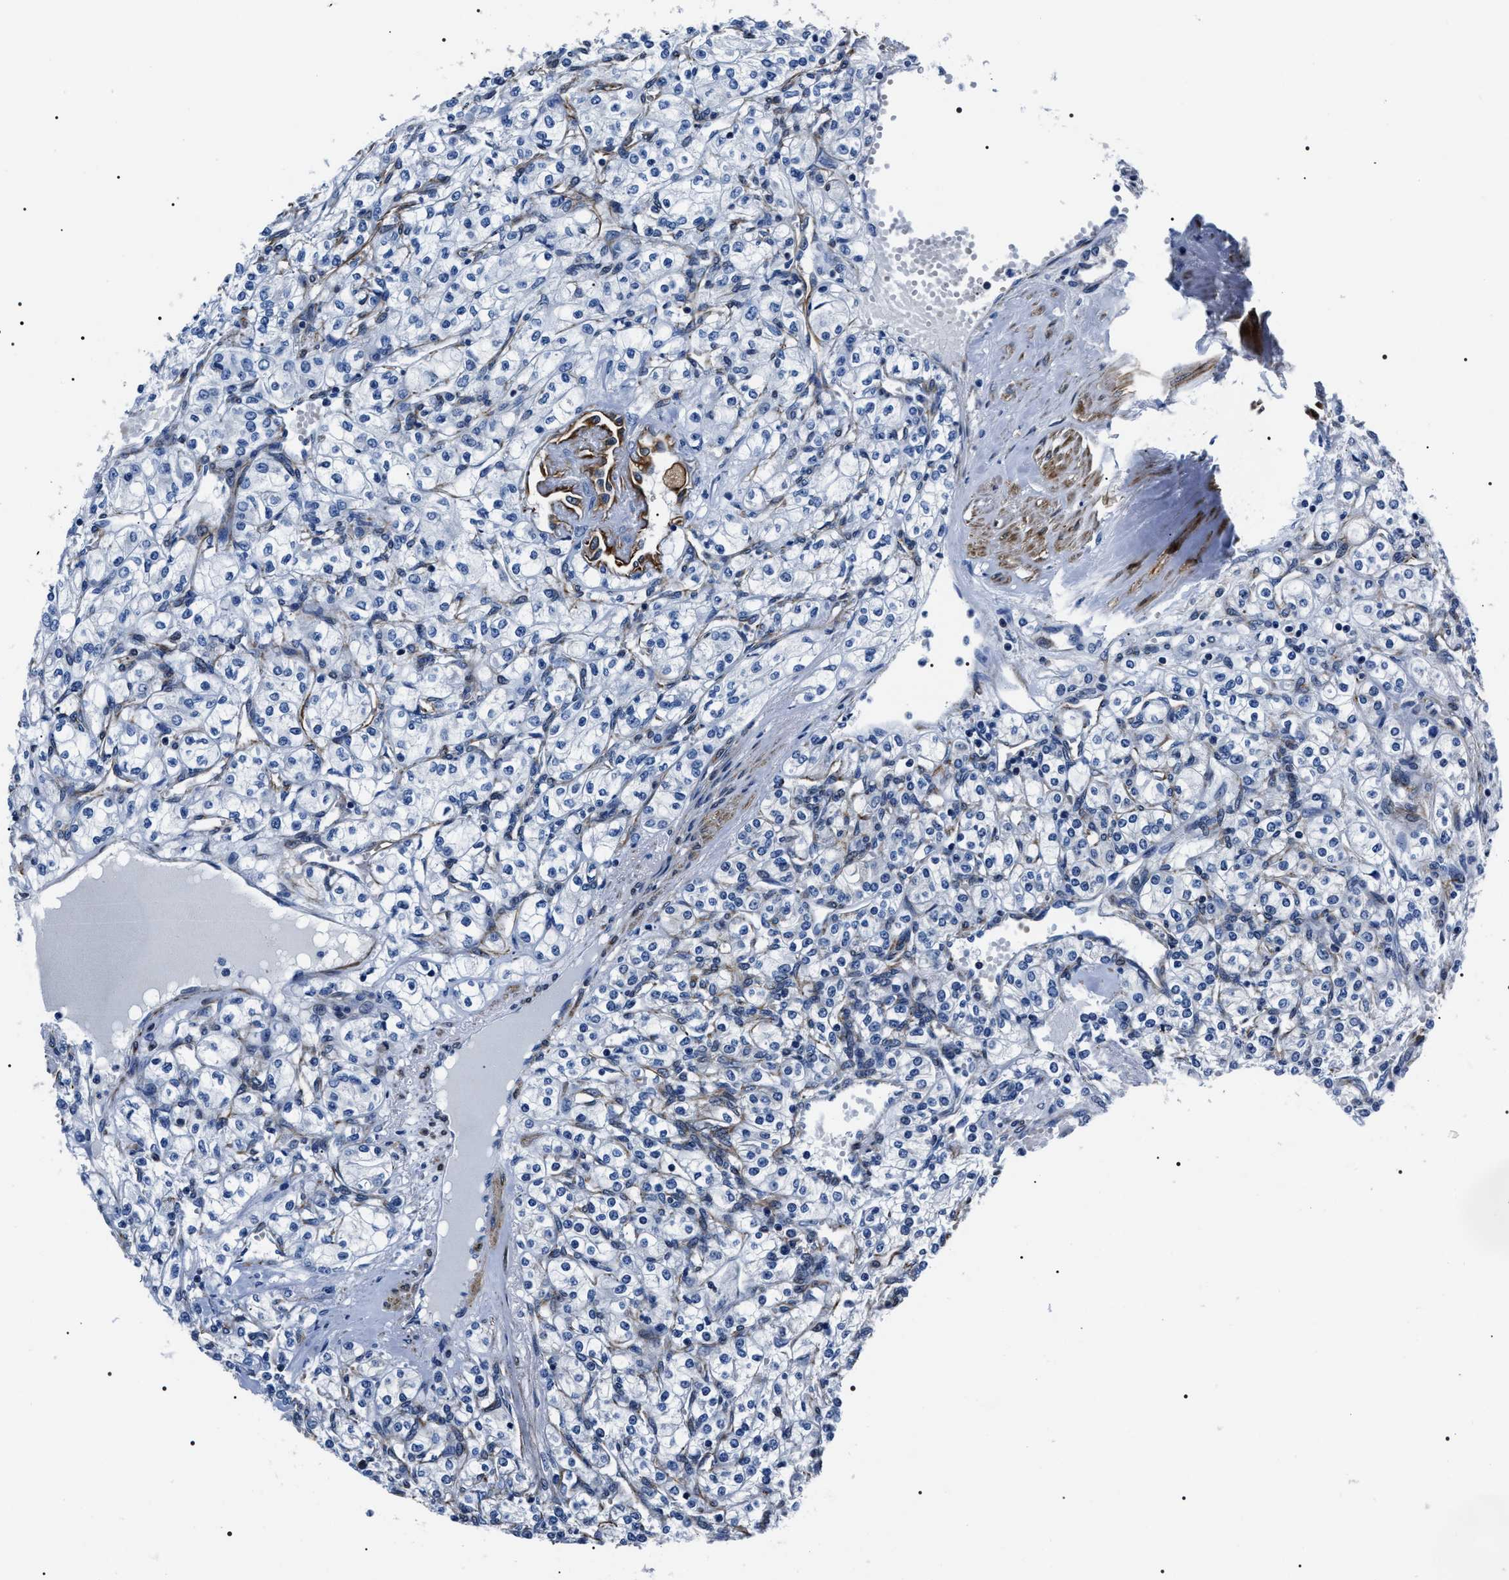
{"staining": {"intensity": "negative", "quantity": "none", "location": "none"}, "tissue": "renal cancer", "cell_type": "Tumor cells", "image_type": "cancer", "snomed": [{"axis": "morphology", "description": "Adenocarcinoma, NOS"}, {"axis": "topography", "description": "Kidney"}], "caption": "The histopathology image reveals no significant staining in tumor cells of renal cancer (adenocarcinoma).", "gene": "BAG2", "patient": {"sex": "male", "age": 77}}